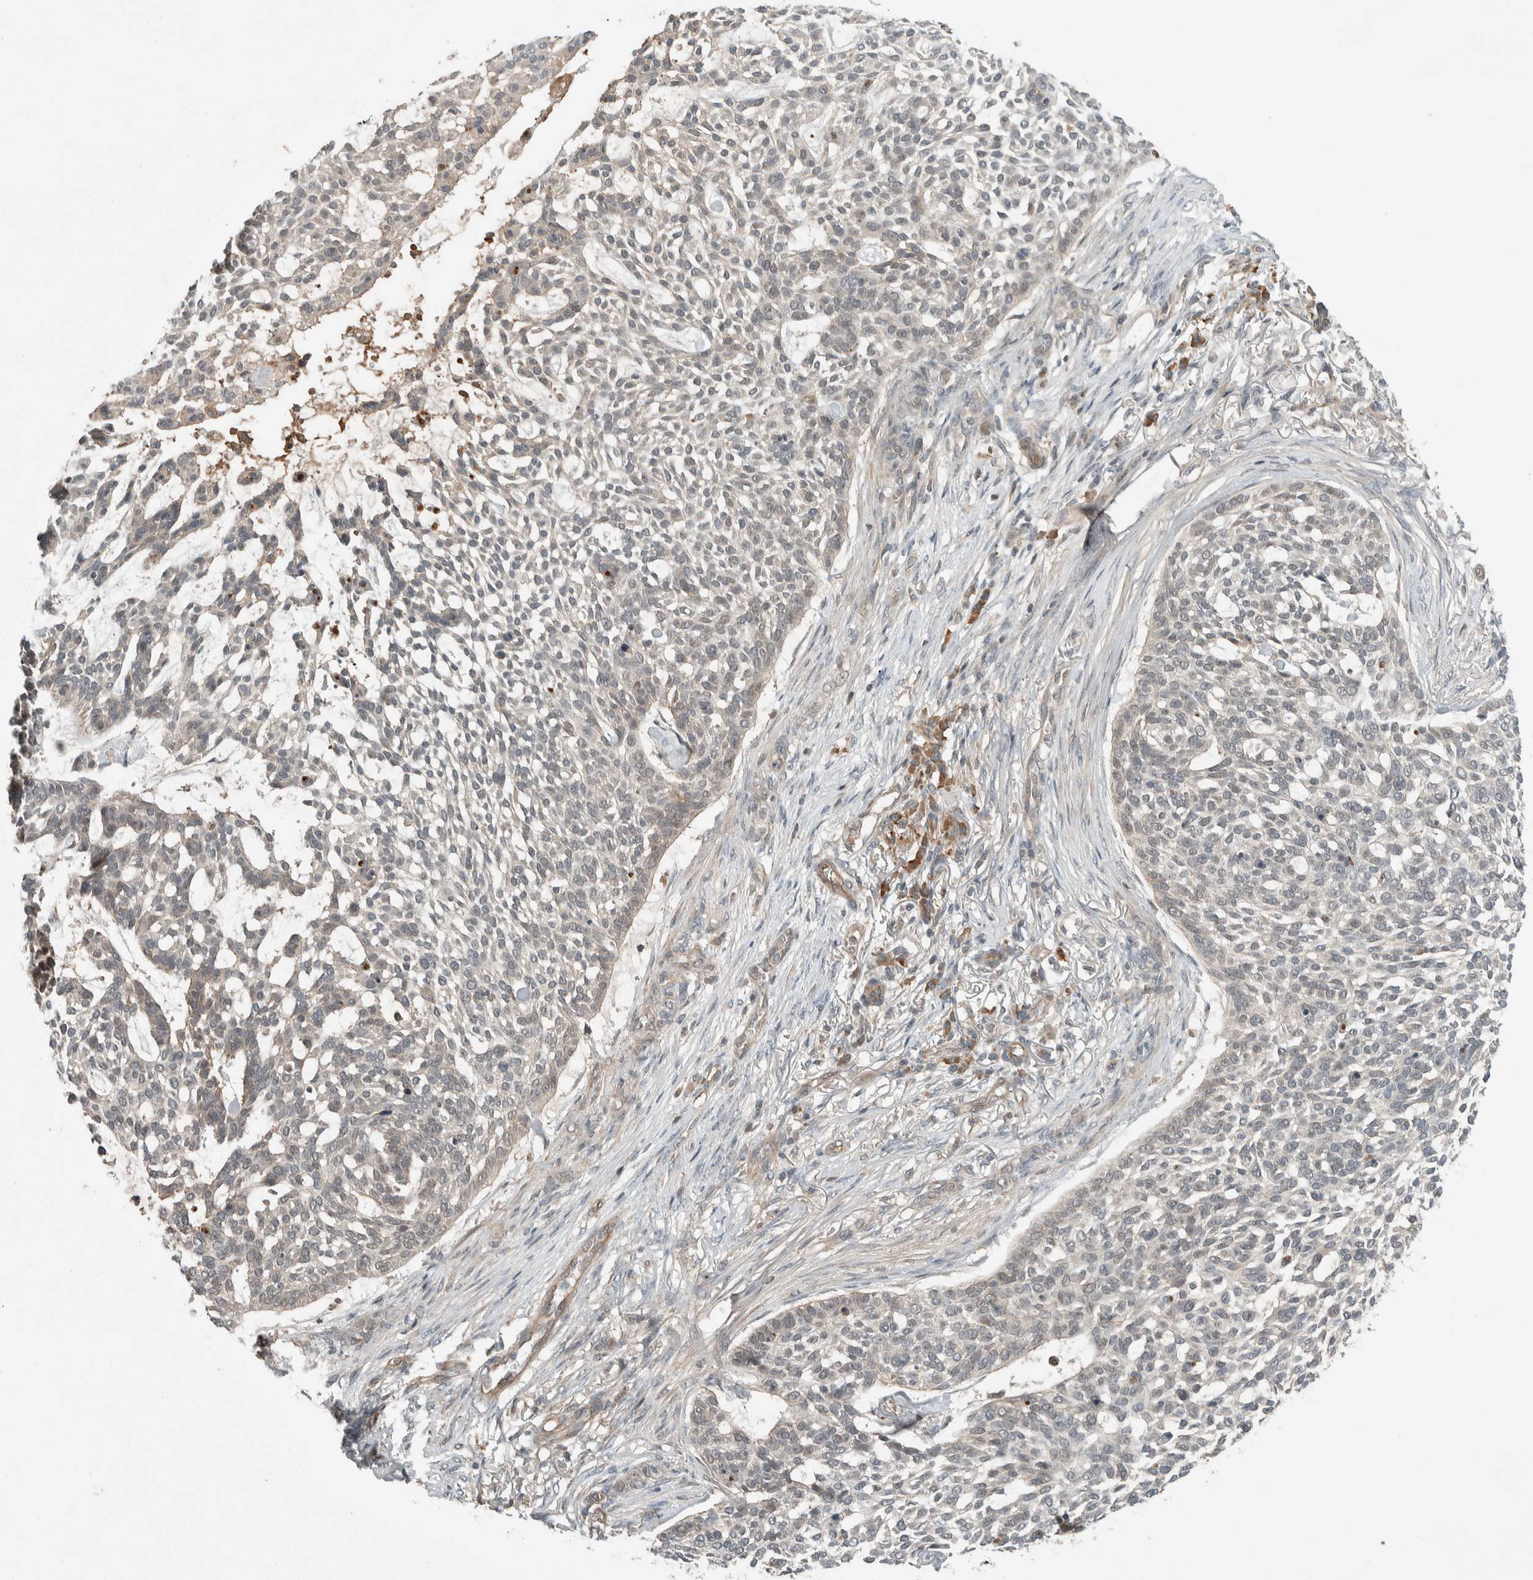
{"staining": {"intensity": "weak", "quantity": "<25%", "location": "cytoplasmic/membranous"}, "tissue": "skin cancer", "cell_type": "Tumor cells", "image_type": "cancer", "snomed": [{"axis": "morphology", "description": "Basal cell carcinoma"}, {"axis": "topography", "description": "Skin"}], "caption": "The image exhibits no significant positivity in tumor cells of skin cancer.", "gene": "ARMC7", "patient": {"sex": "female", "age": 64}}